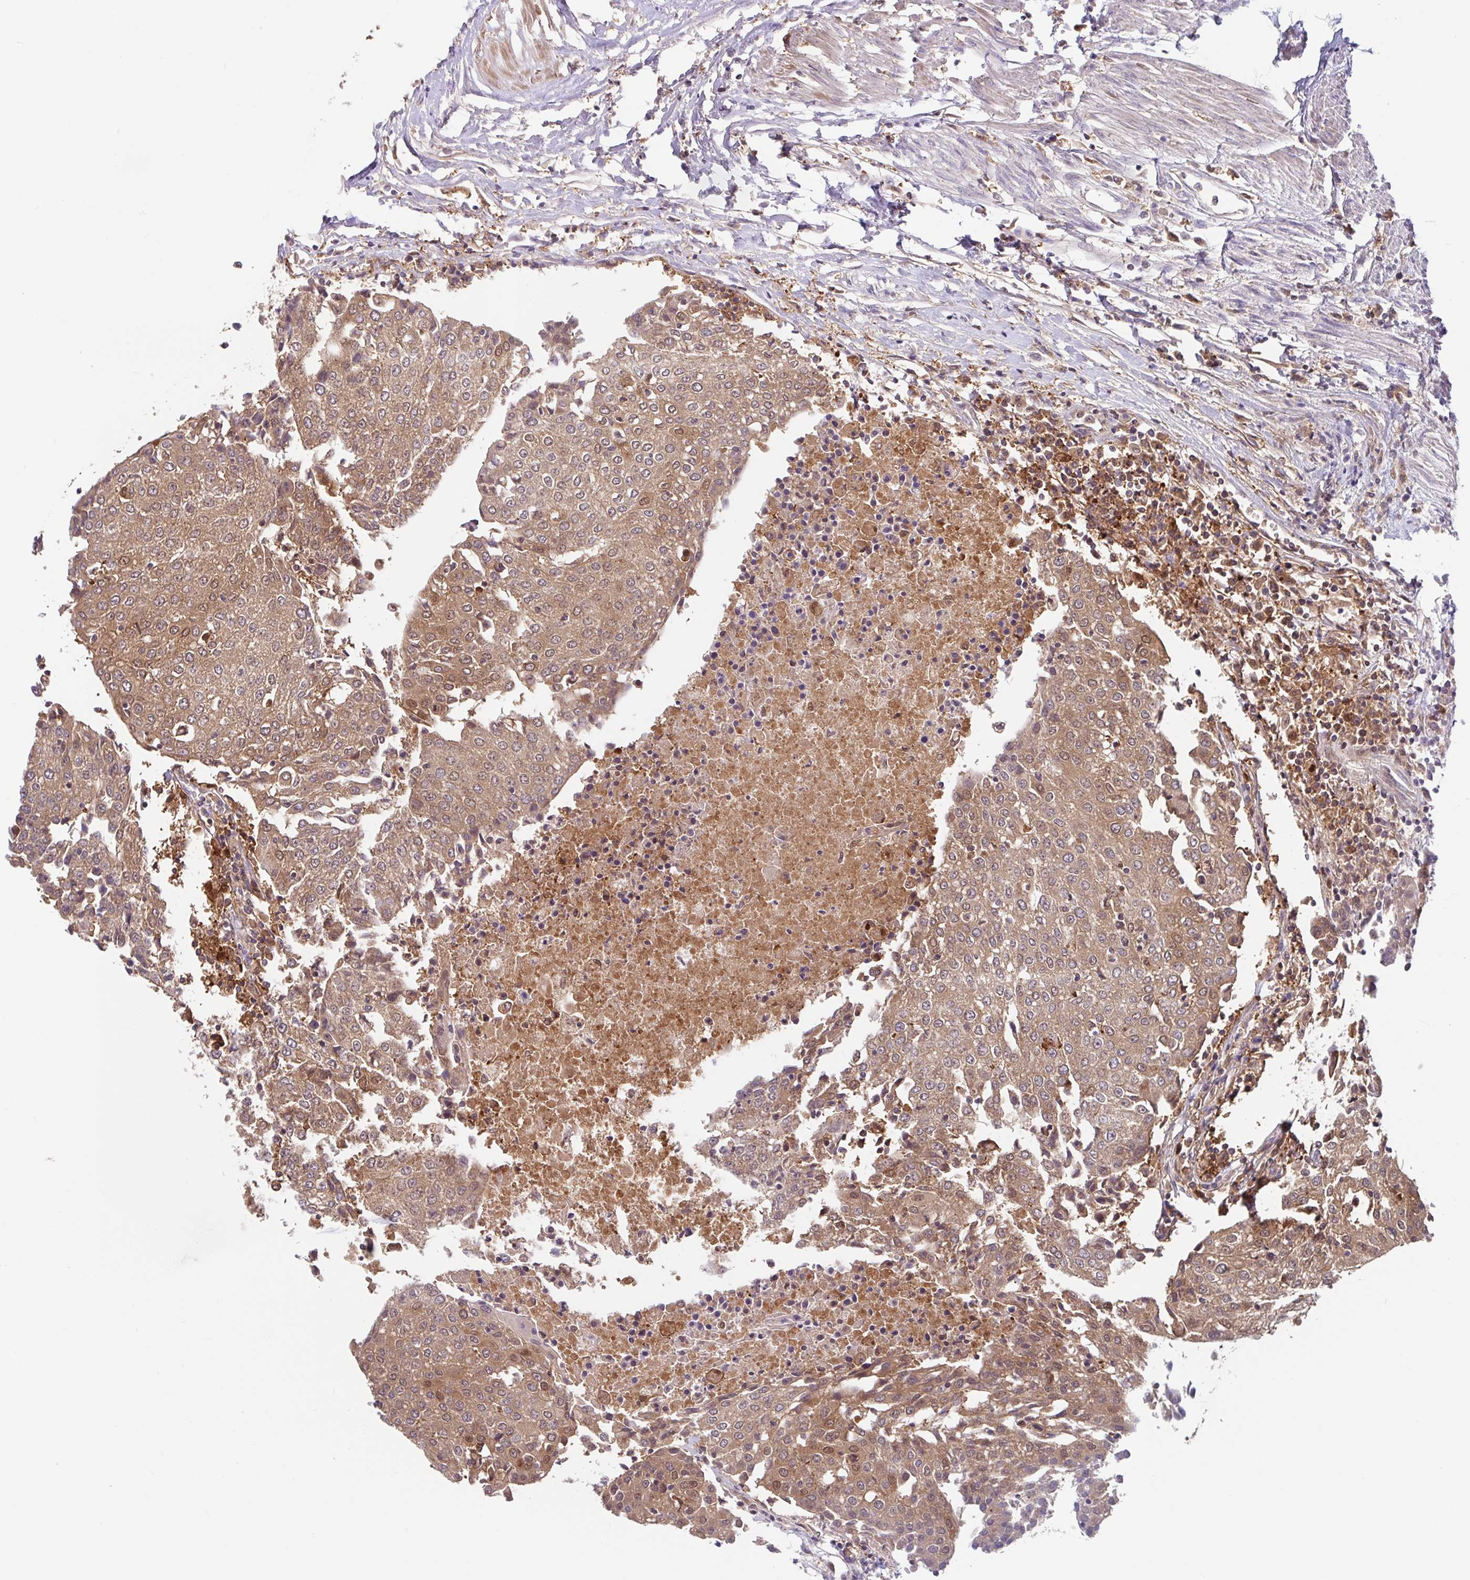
{"staining": {"intensity": "moderate", "quantity": ">75%", "location": "cytoplasmic/membranous,nuclear"}, "tissue": "urothelial cancer", "cell_type": "Tumor cells", "image_type": "cancer", "snomed": [{"axis": "morphology", "description": "Urothelial carcinoma, High grade"}, {"axis": "topography", "description": "Urinary bladder"}], "caption": "IHC of human urothelial cancer shows medium levels of moderate cytoplasmic/membranous and nuclear expression in approximately >75% of tumor cells.", "gene": "BLVRA", "patient": {"sex": "female", "age": 85}}